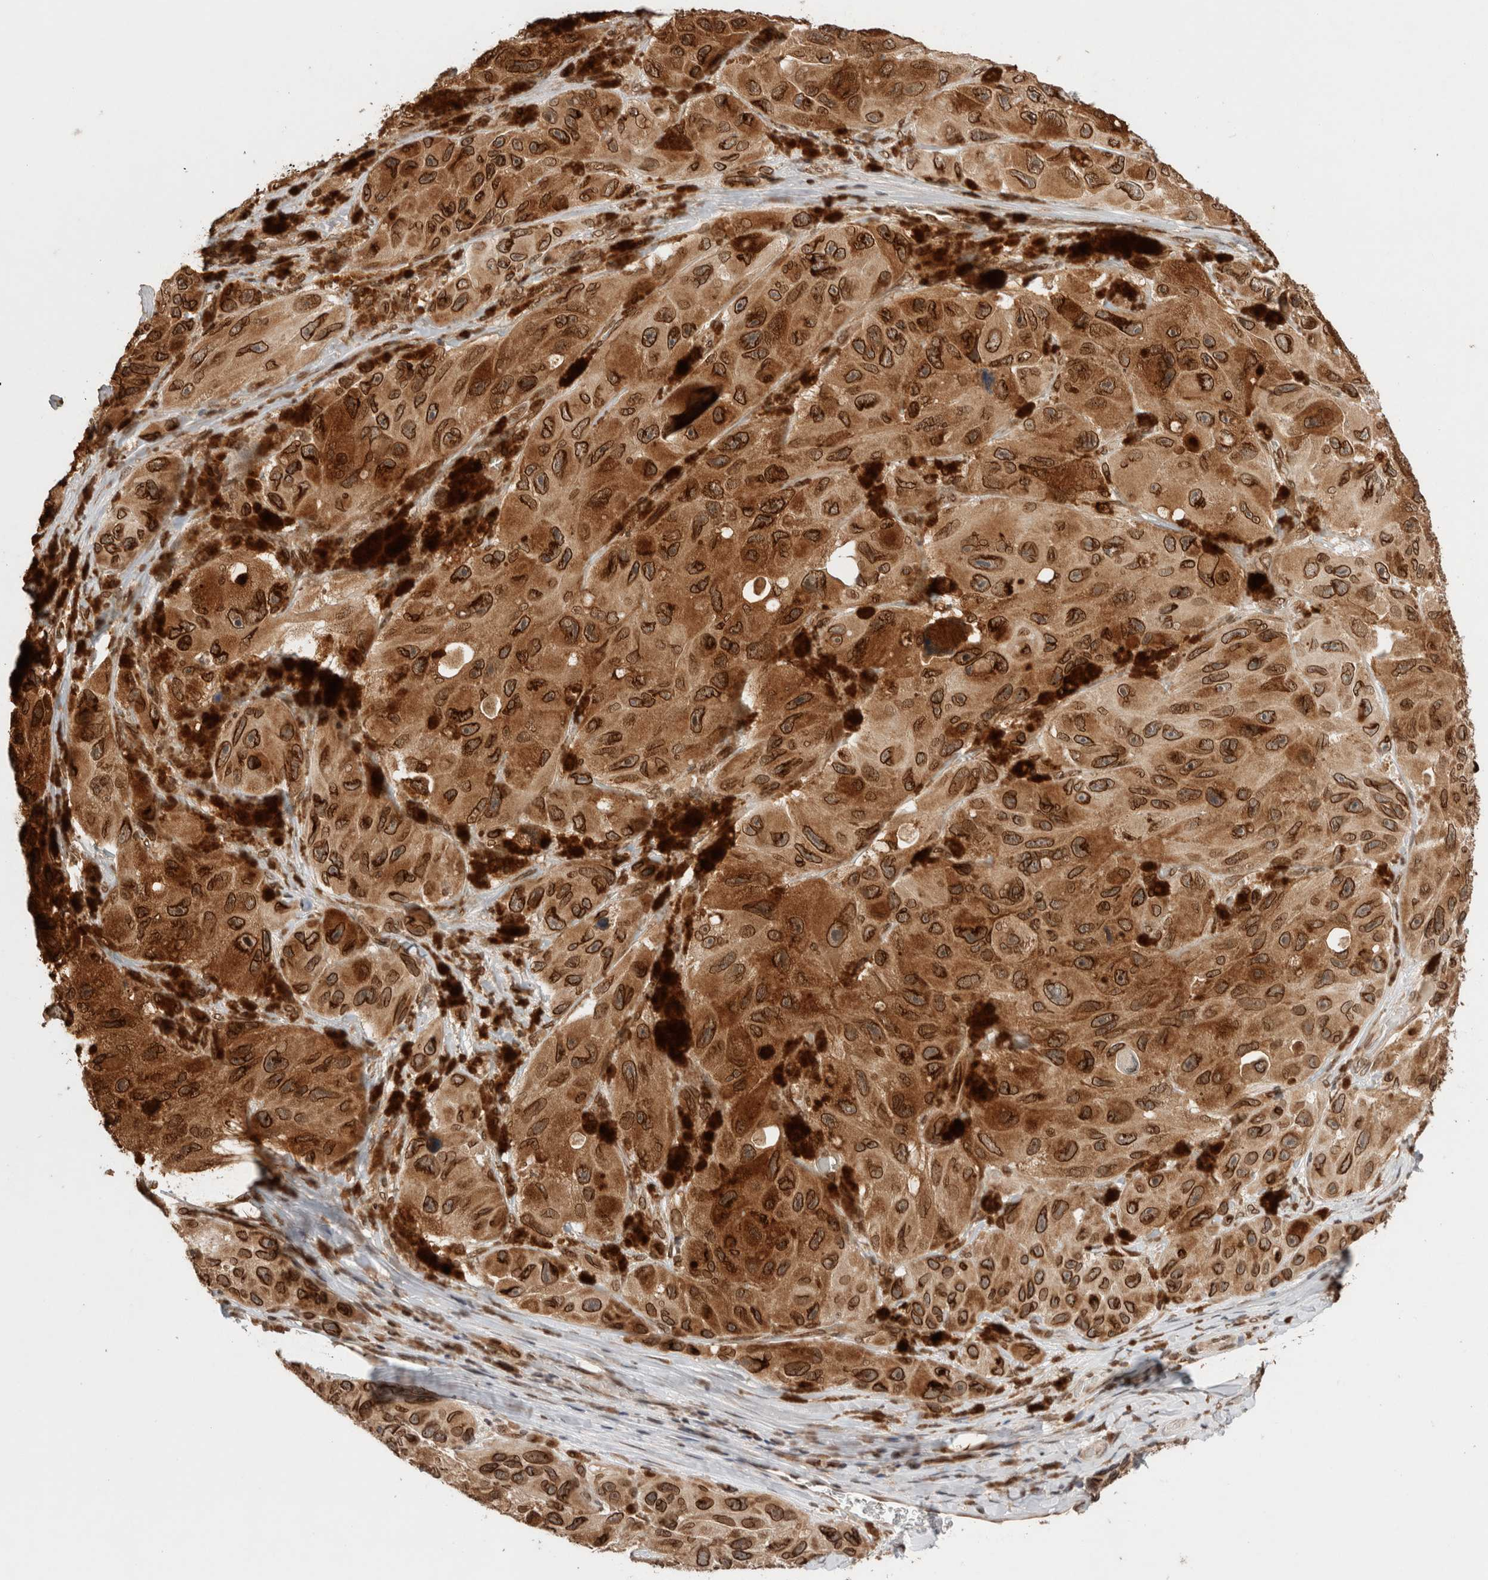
{"staining": {"intensity": "strong", "quantity": ">75%", "location": "cytoplasmic/membranous,nuclear"}, "tissue": "melanoma", "cell_type": "Tumor cells", "image_type": "cancer", "snomed": [{"axis": "morphology", "description": "Malignant melanoma, NOS"}, {"axis": "topography", "description": "Skin"}], "caption": "High-power microscopy captured an immunohistochemistry (IHC) micrograph of melanoma, revealing strong cytoplasmic/membranous and nuclear expression in approximately >75% of tumor cells.", "gene": "TPR", "patient": {"sex": "female", "age": 73}}